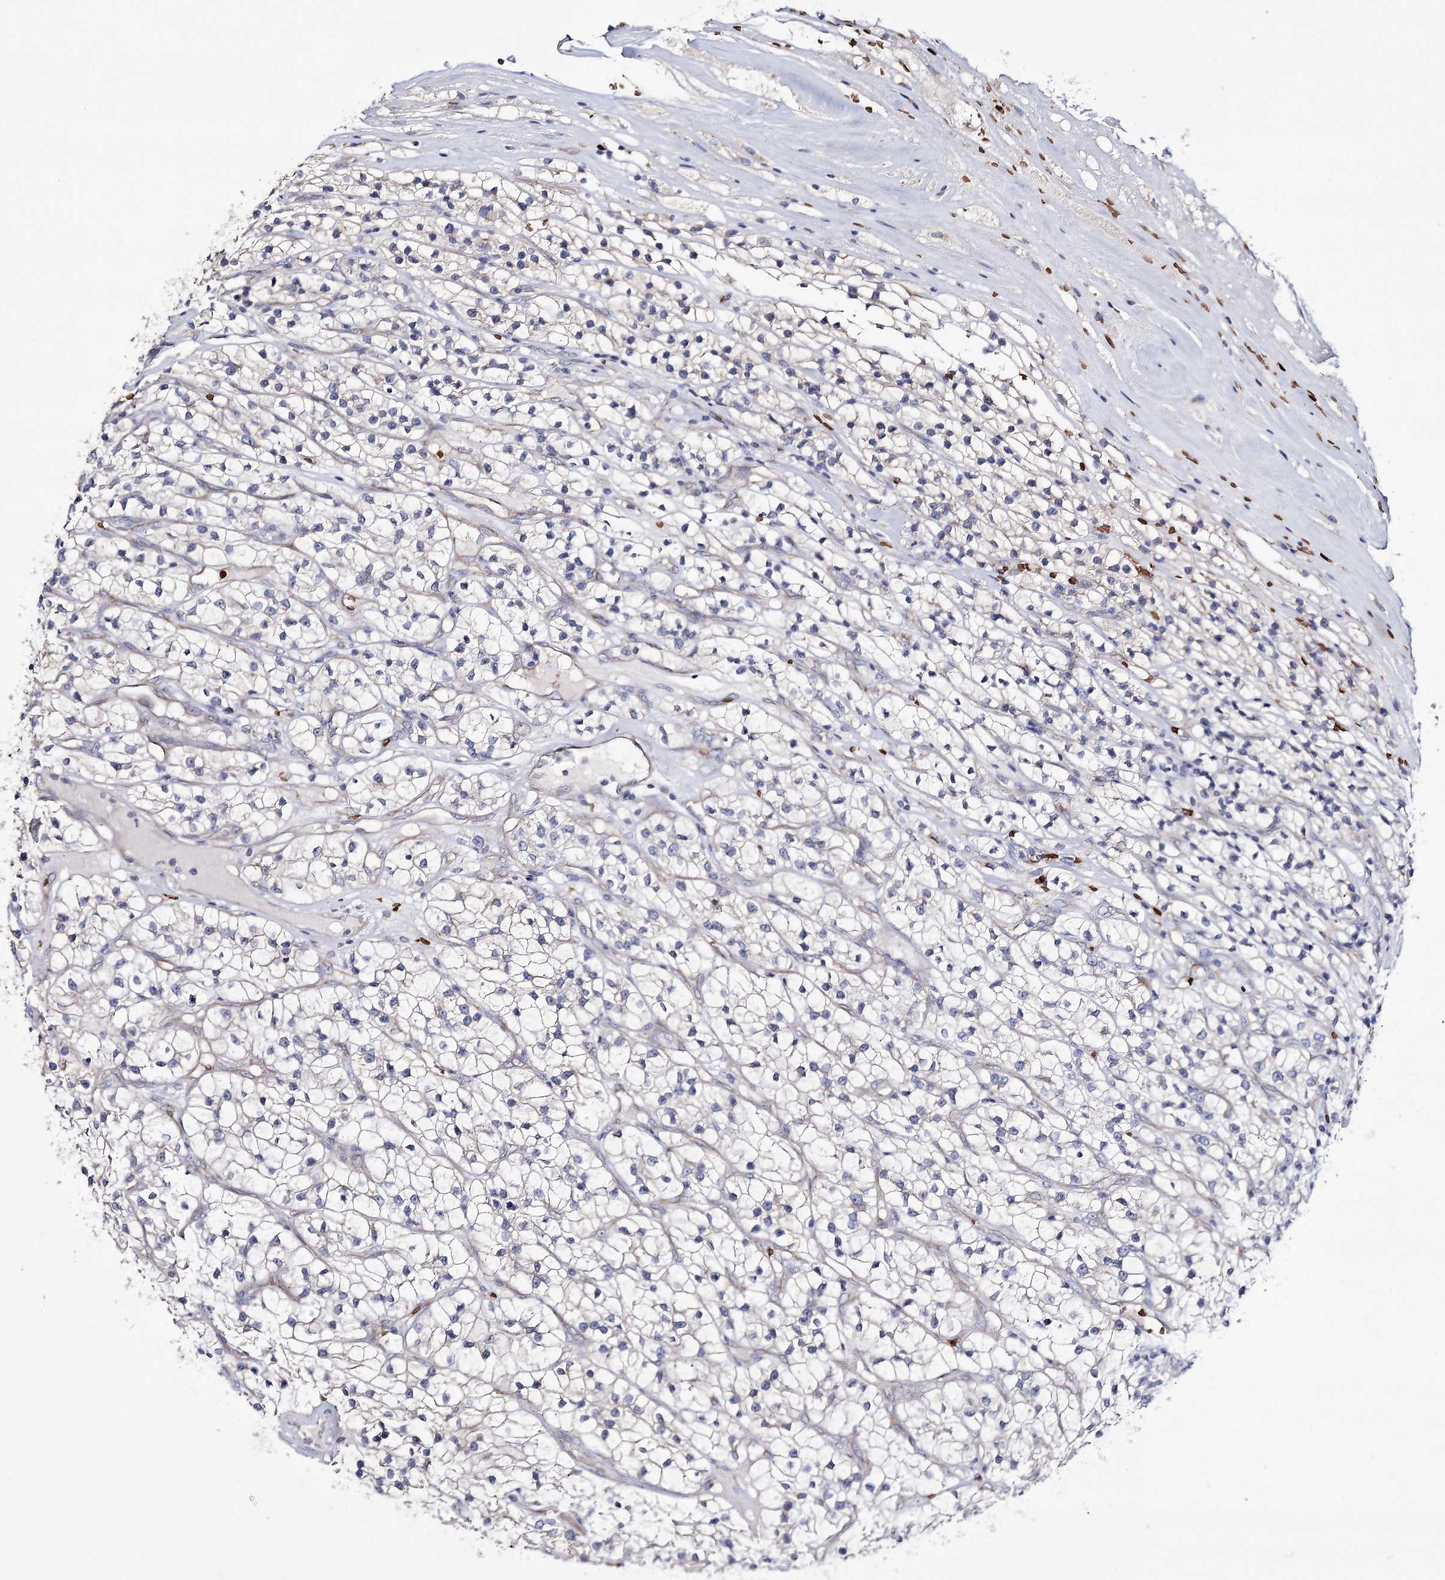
{"staining": {"intensity": "negative", "quantity": "none", "location": "none"}, "tissue": "renal cancer", "cell_type": "Tumor cells", "image_type": "cancer", "snomed": [{"axis": "morphology", "description": "Adenocarcinoma, NOS"}, {"axis": "topography", "description": "Kidney"}], "caption": "The immunohistochemistry photomicrograph has no significant positivity in tumor cells of renal adenocarcinoma tissue.", "gene": "GBF1", "patient": {"sex": "female", "age": 57}}